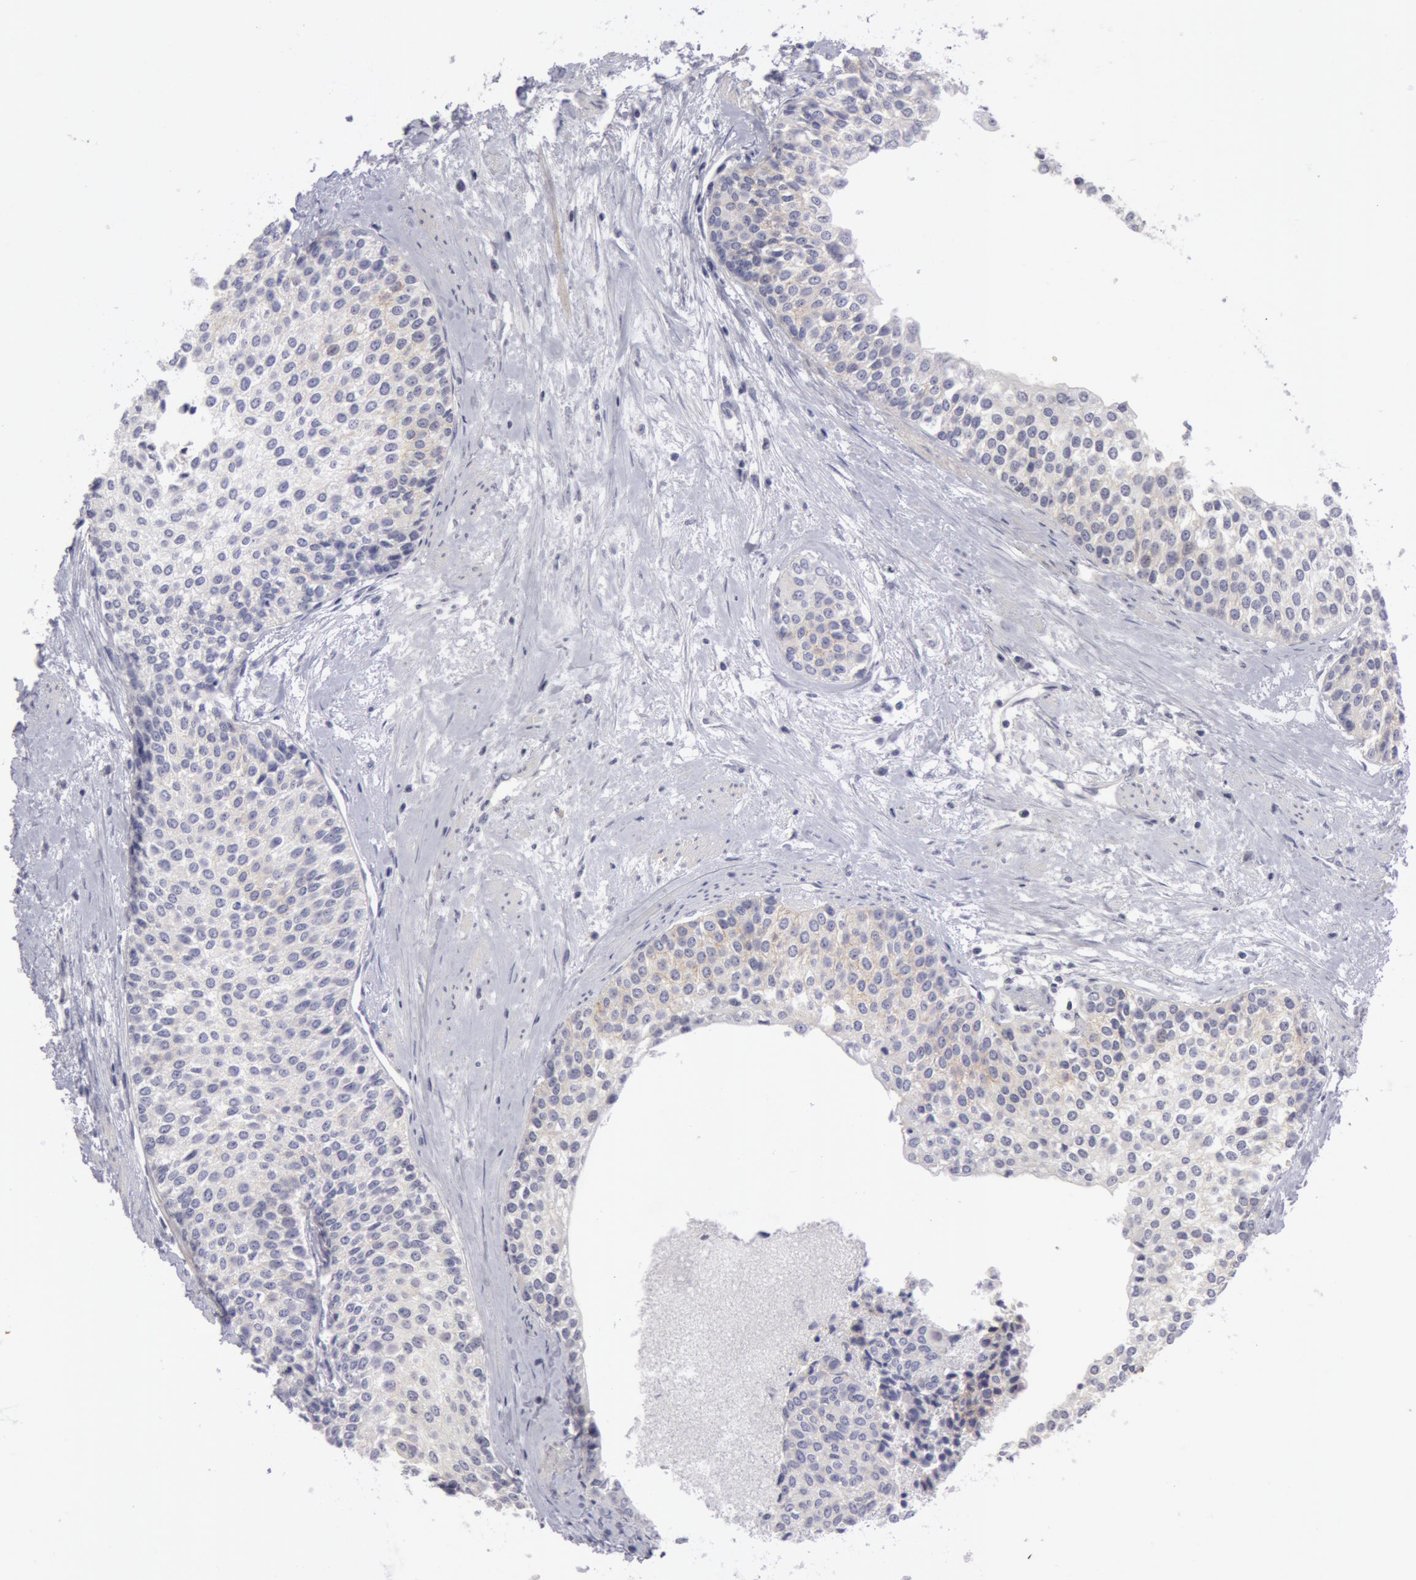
{"staining": {"intensity": "negative", "quantity": "none", "location": "none"}, "tissue": "urothelial cancer", "cell_type": "Tumor cells", "image_type": "cancer", "snomed": [{"axis": "morphology", "description": "Urothelial carcinoma, Low grade"}, {"axis": "topography", "description": "Urinary bladder"}], "caption": "DAB immunohistochemical staining of urothelial cancer demonstrates no significant positivity in tumor cells.", "gene": "NLGN4X", "patient": {"sex": "female", "age": 73}}